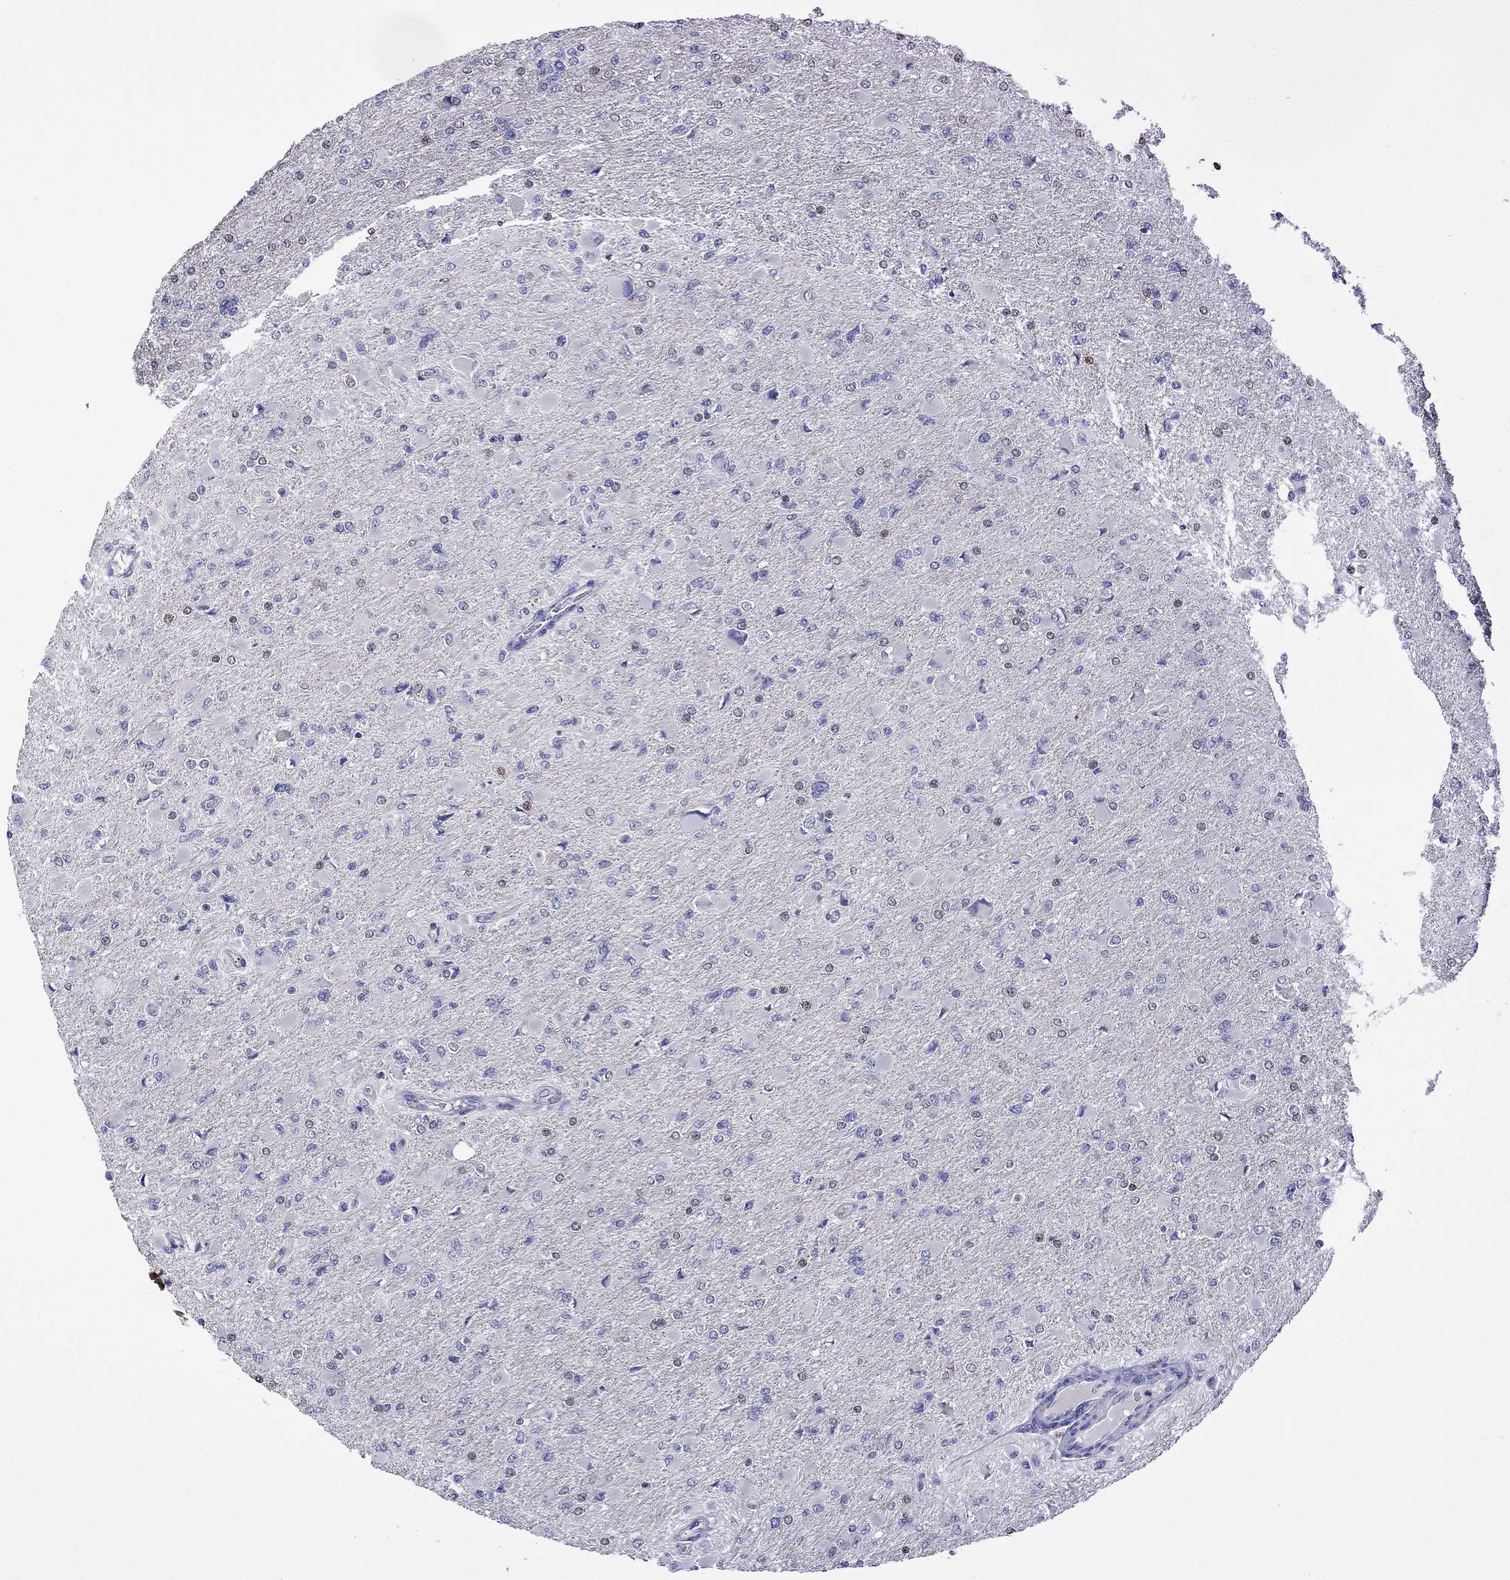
{"staining": {"intensity": "negative", "quantity": "none", "location": "none"}, "tissue": "glioma", "cell_type": "Tumor cells", "image_type": "cancer", "snomed": [{"axis": "morphology", "description": "Glioma, malignant, High grade"}, {"axis": "topography", "description": "Cerebral cortex"}], "caption": "High magnification brightfield microscopy of malignant glioma (high-grade) stained with DAB (3,3'-diaminobenzidine) (brown) and counterstained with hematoxylin (blue): tumor cells show no significant staining.", "gene": "STAR", "patient": {"sex": "female", "age": 36}}